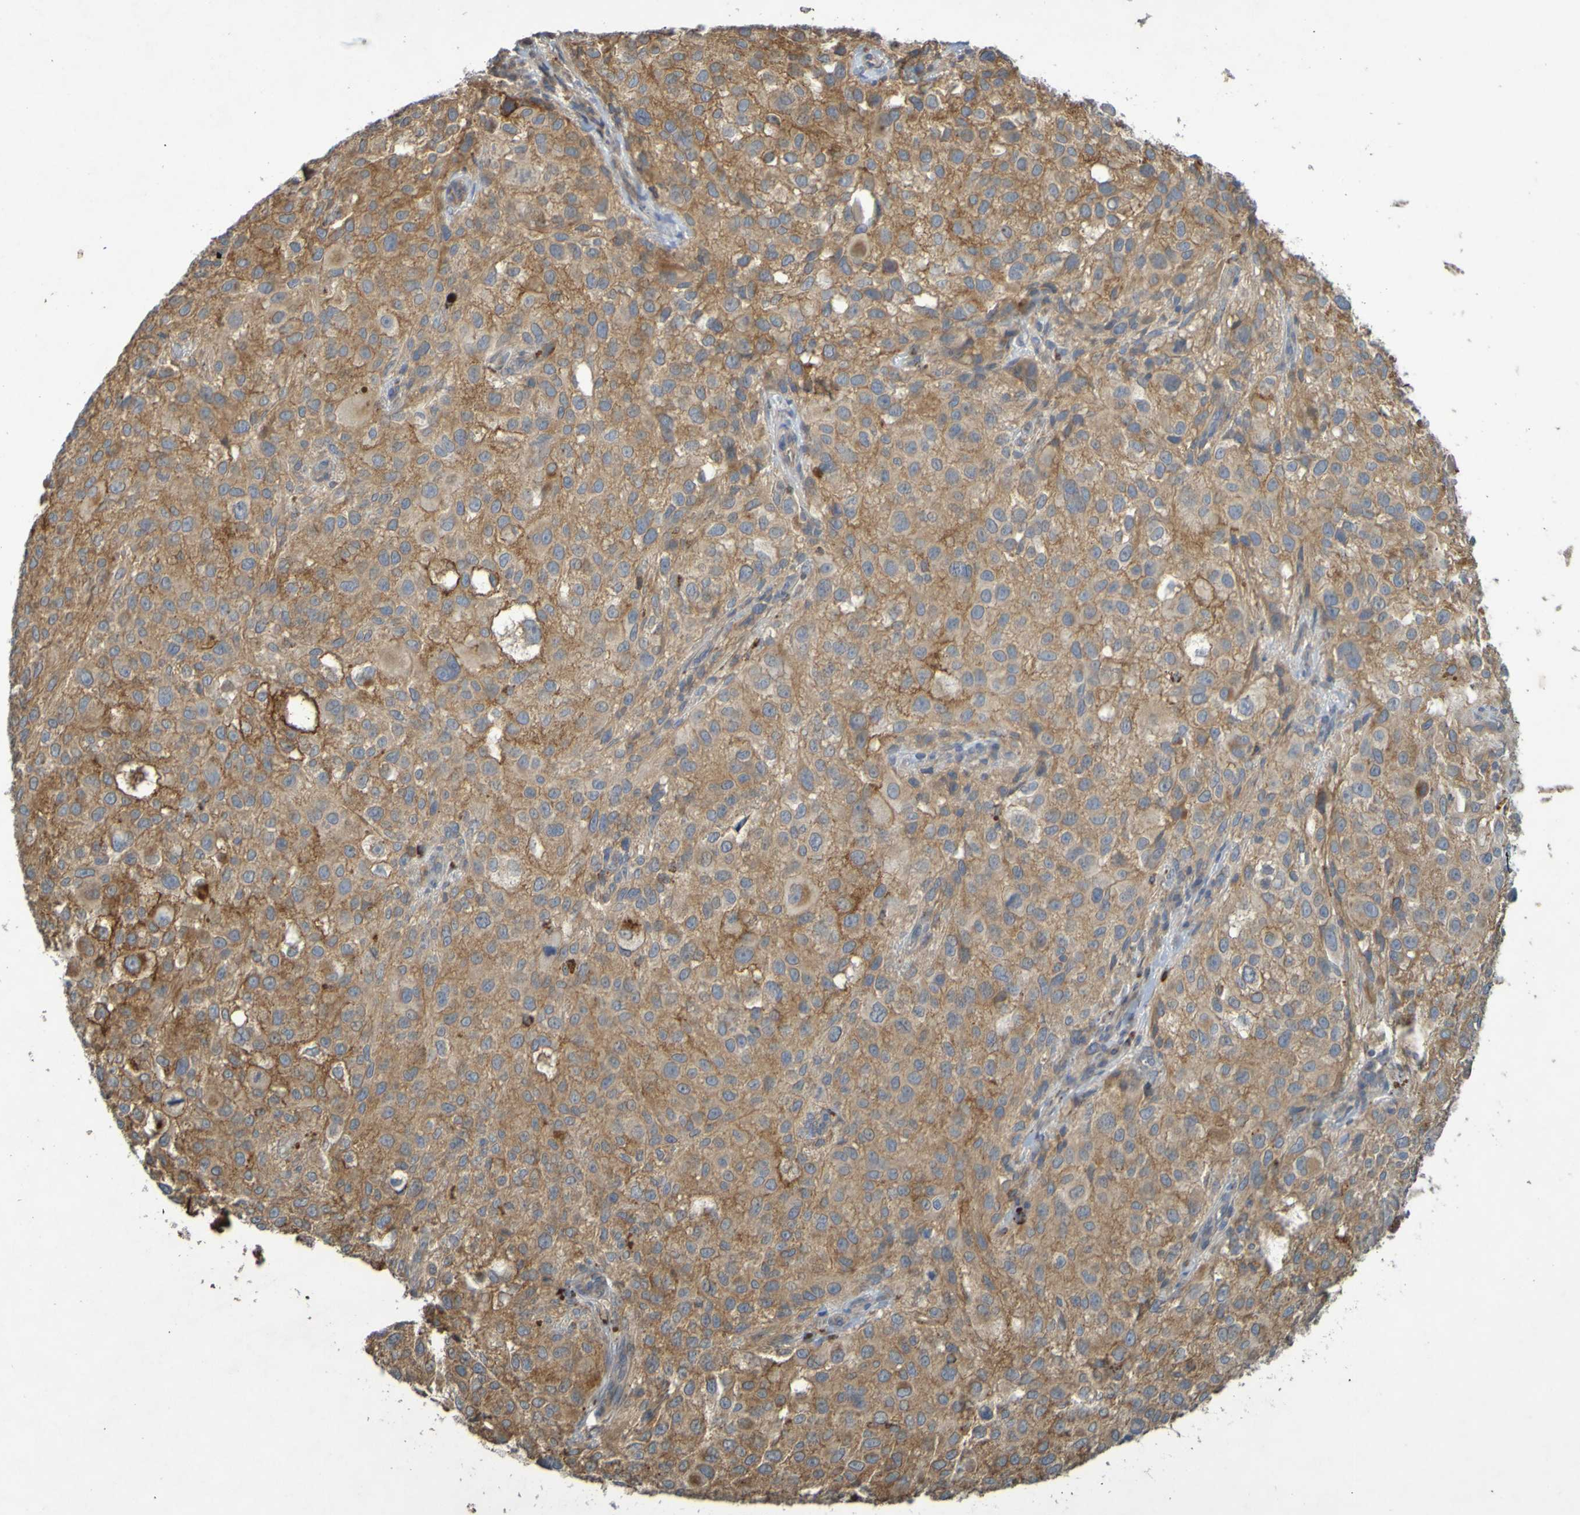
{"staining": {"intensity": "moderate", "quantity": ">75%", "location": "cytoplasmic/membranous"}, "tissue": "melanoma", "cell_type": "Tumor cells", "image_type": "cancer", "snomed": [{"axis": "morphology", "description": "Necrosis, NOS"}, {"axis": "morphology", "description": "Malignant melanoma, NOS"}, {"axis": "topography", "description": "Skin"}], "caption": "IHC micrograph of human malignant melanoma stained for a protein (brown), which exhibits medium levels of moderate cytoplasmic/membranous positivity in about >75% of tumor cells.", "gene": "B3GAT2", "patient": {"sex": "female", "age": 87}}